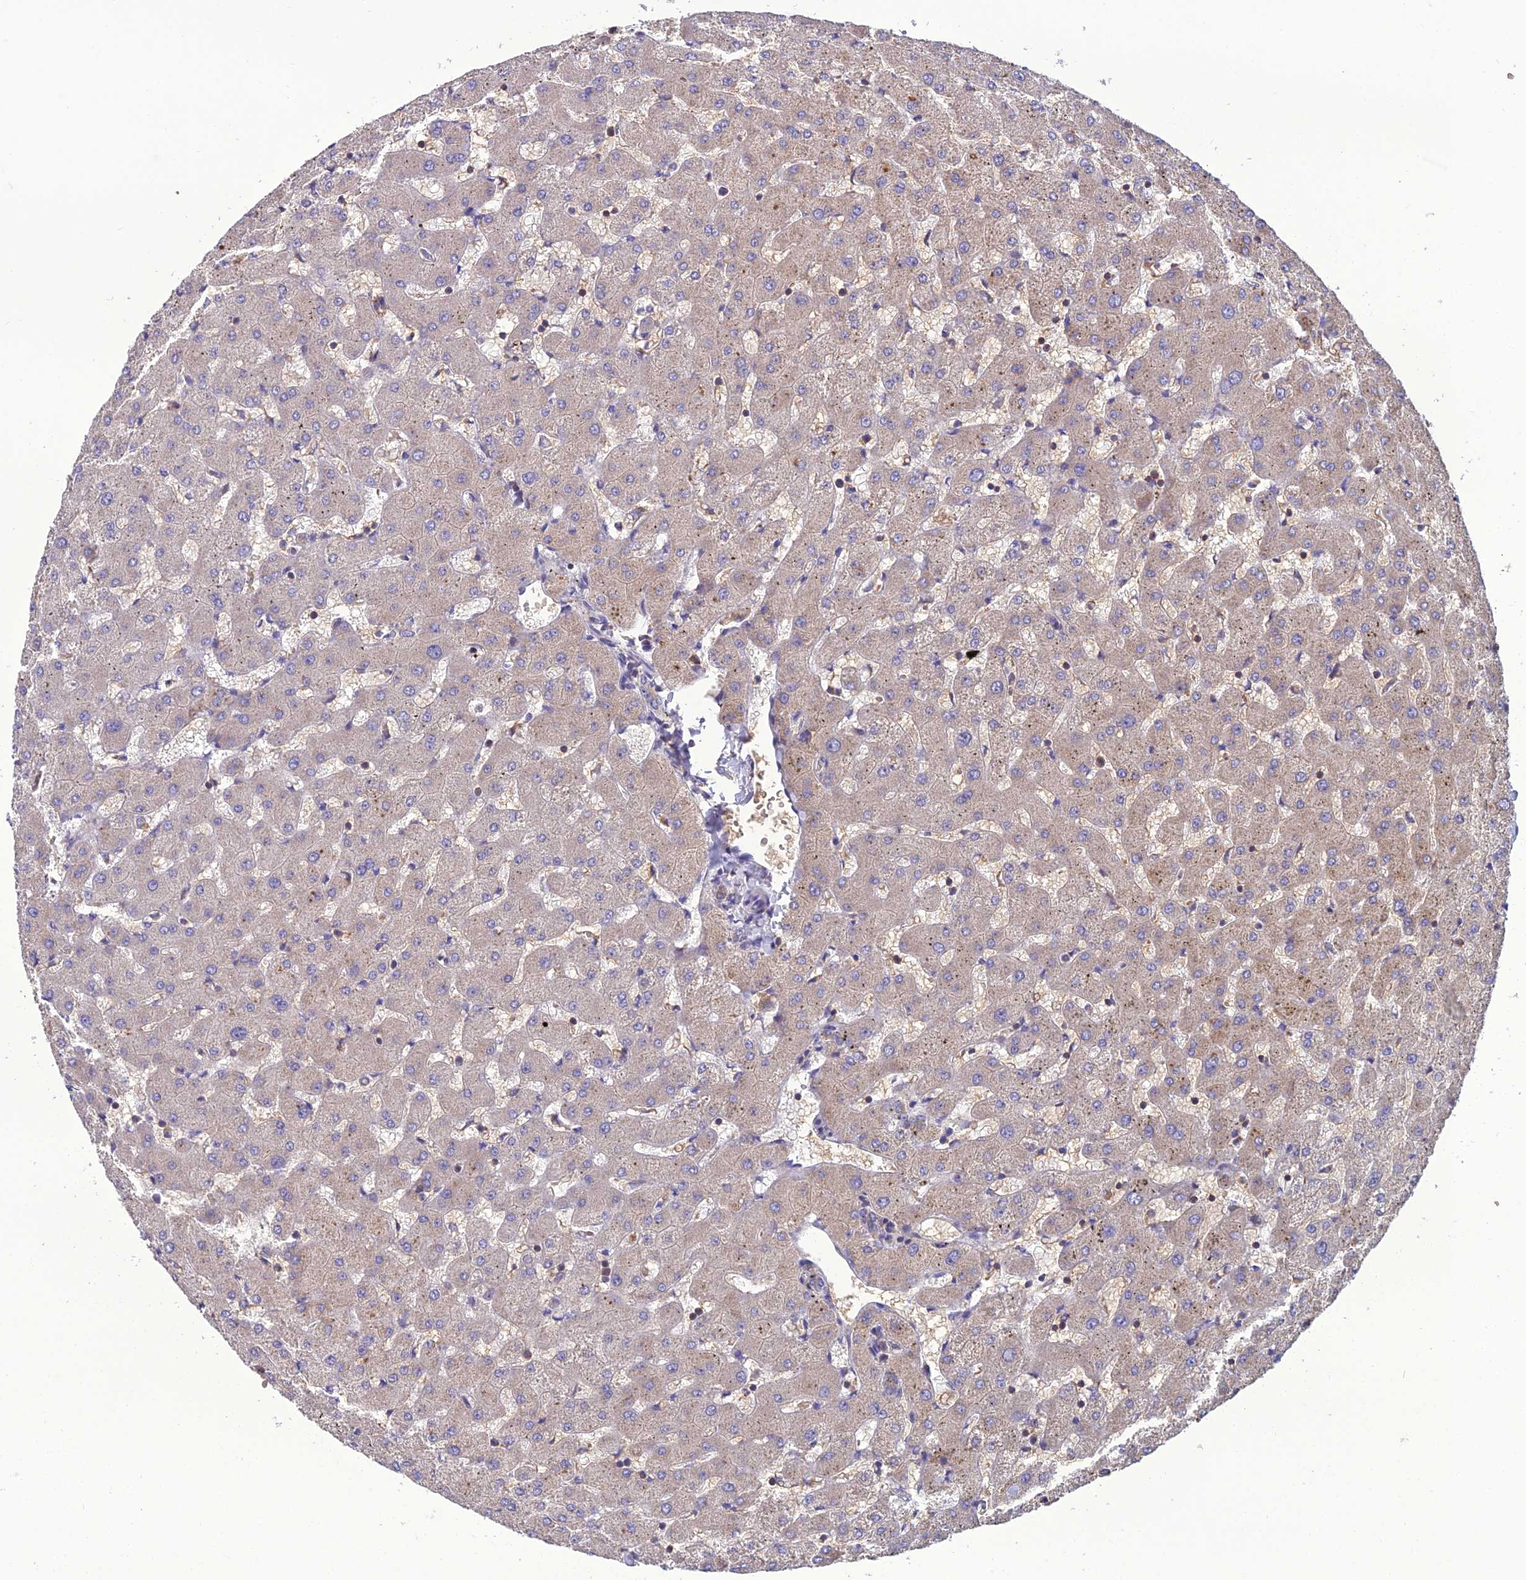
{"staining": {"intensity": "negative", "quantity": "none", "location": "none"}, "tissue": "liver", "cell_type": "Cholangiocytes", "image_type": "normal", "snomed": [{"axis": "morphology", "description": "Normal tissue, NOS"}, {"axis": "topography", "description": "Liver"}], "caption": "Human liver stained for a protein using immunohistochemistry shows no staining in cholangiocytes.", "gene": "GALR2", "patient": {"sex": "female", "age": 63}}